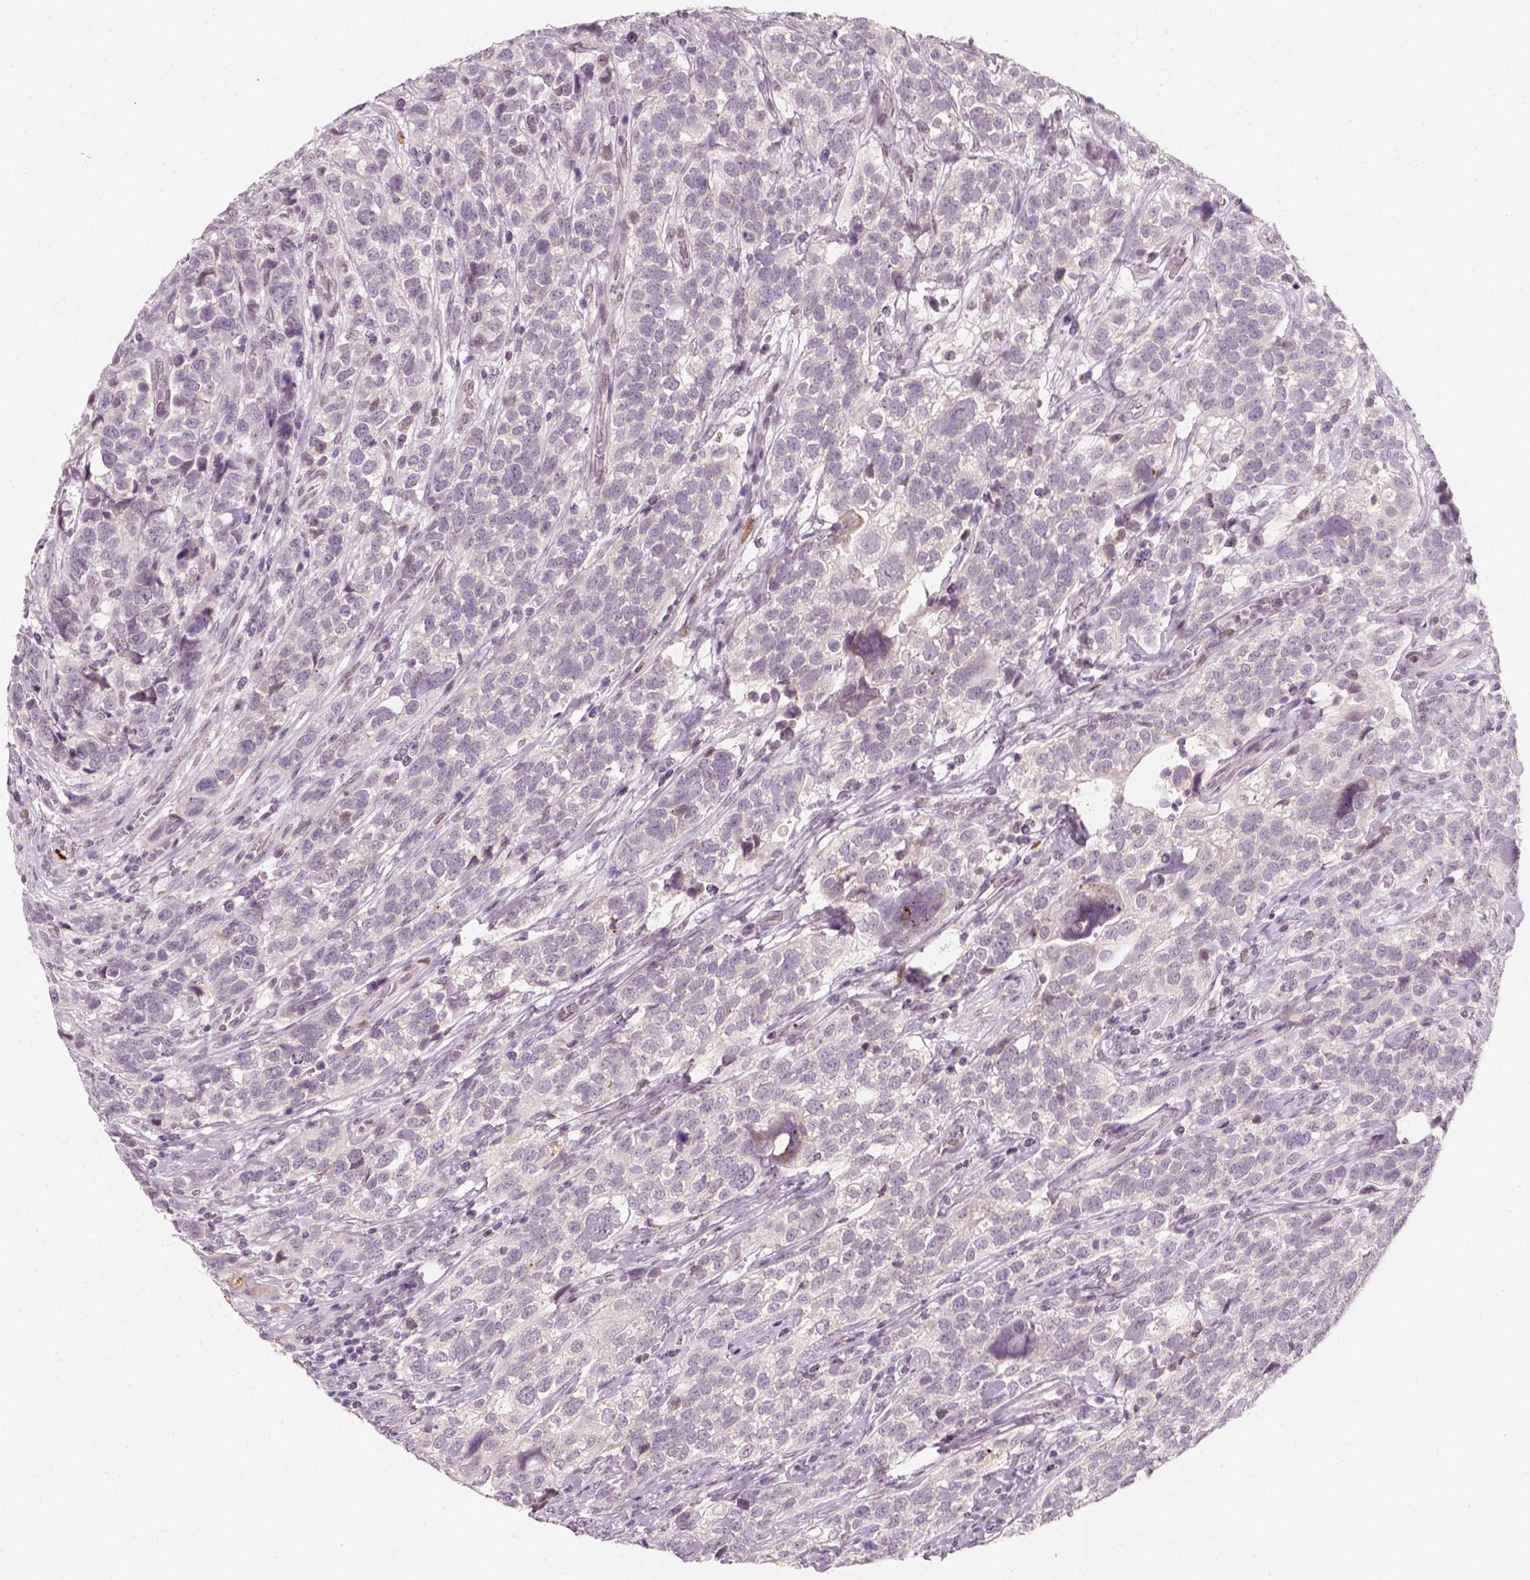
{"staining": {"intensity": "negative", "quantity": "none", "location": "none"}, "tissue": "urothelial cancer", "cell_type": "Tumor cells", "image_type": "cancer", "snomed": [{"axis": "morphology", "description": "Urothelial carcinoma, High grade"}, {"axis": "topography", "description": "Urinary bladder"}], "caption": "IHC micrograph of urothelial cancer stained for a protein (brown), which exhibits no expression in tumor cells.", "gene": "TP53", "patient": {"sex": "female", "age": 58}}